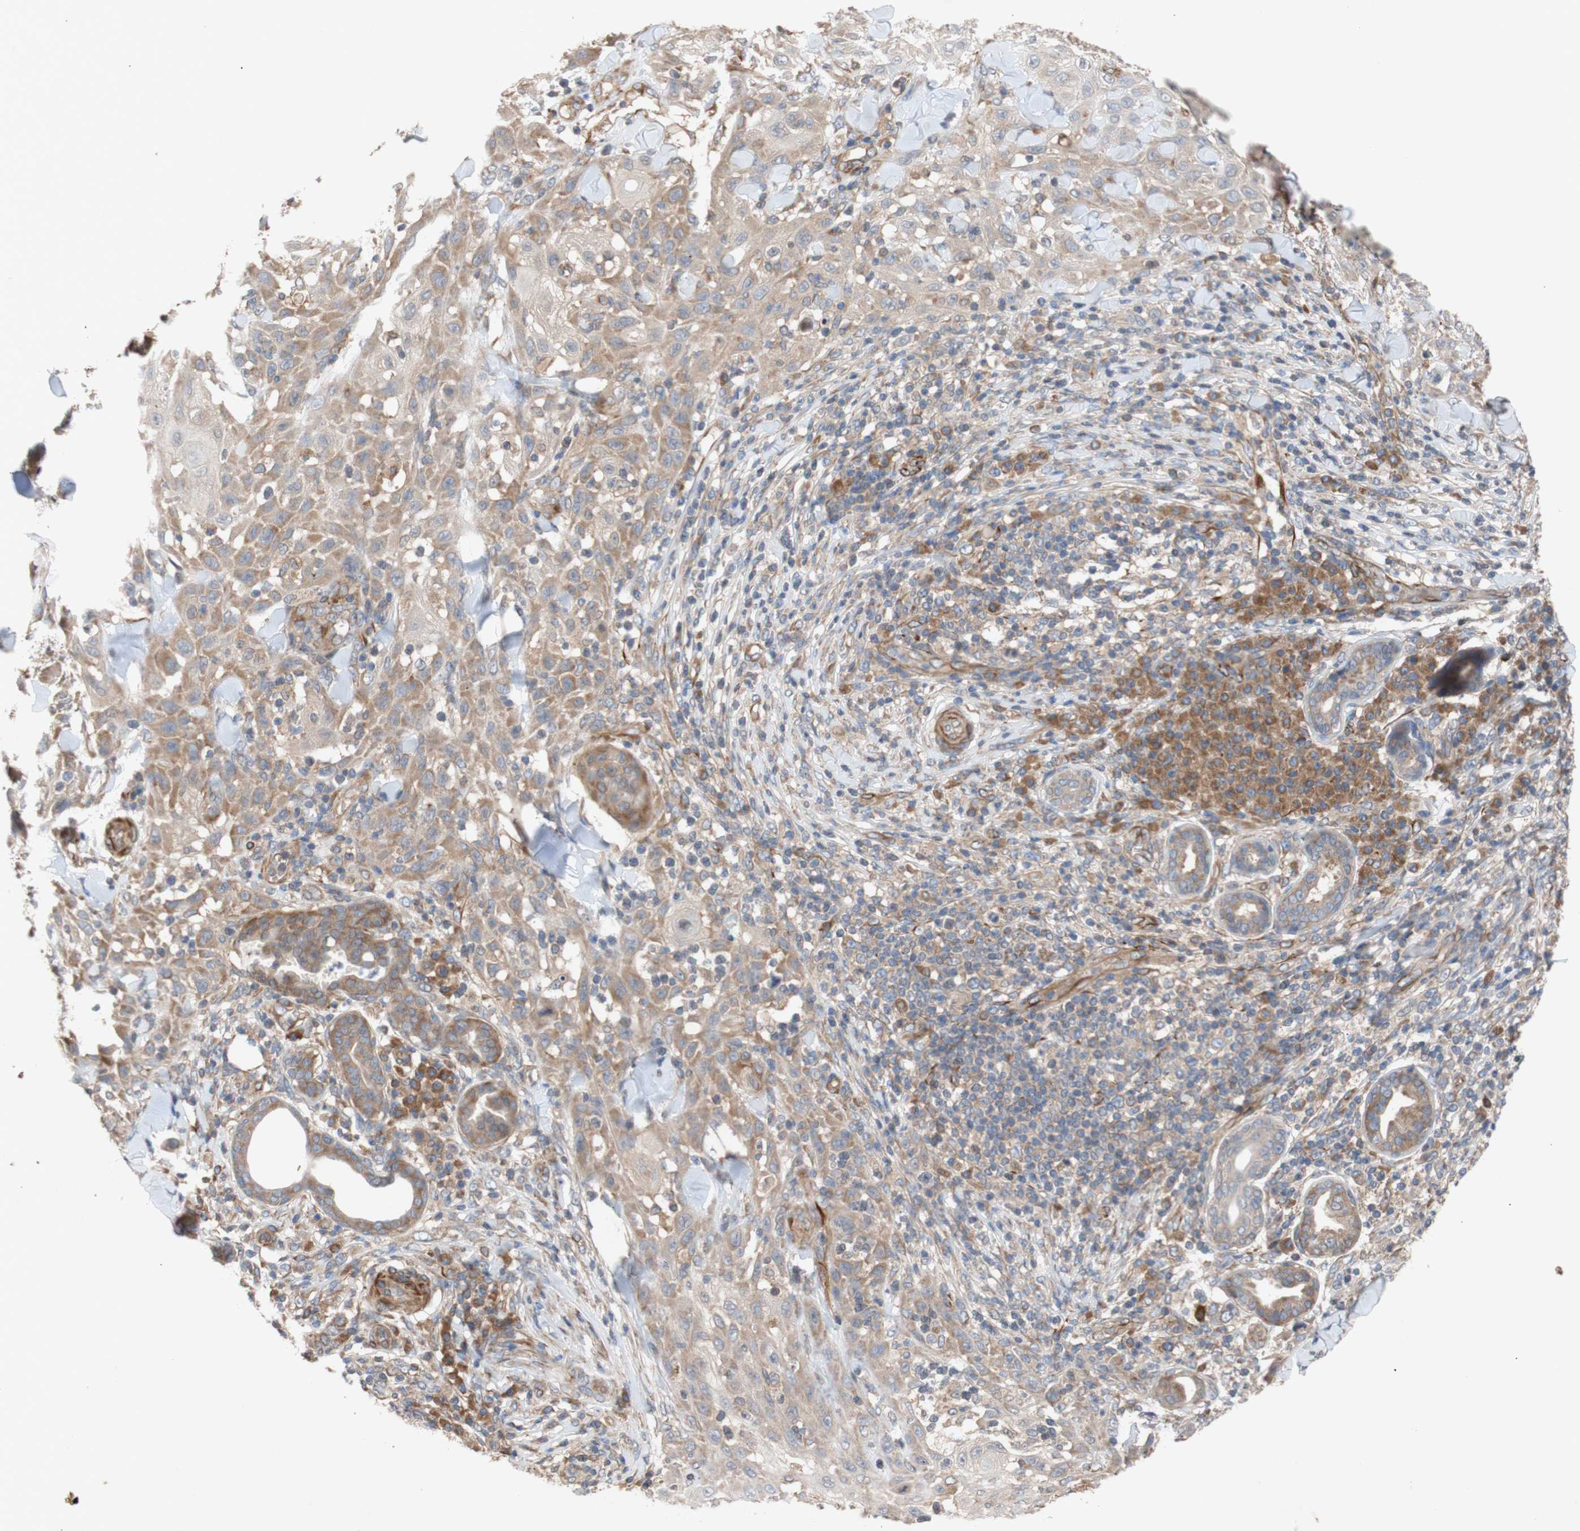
{"staining": {"intensity": "weak", "quantity": "25%-75%", "location": "cytoplasmic/membranous"}, "tissue": "skin cancer", "cell_type": "Tumor cells", "image_type": "cancer", "snomed": [{"axis": "morphology", "description": "Squamous cell carcinoma, NOS"}, {"axis": "topography", "description": "Skin"}], "caption": "Human skin cancer (squamous cell carcinoma) stained for a protein (brown) demonstrates weak cytoplasmic/membranous positive staining in approximately 25%-75% of tumor cells.", "gene": "EIF2S3", "patient": {"sex": "male", "age": 24}}